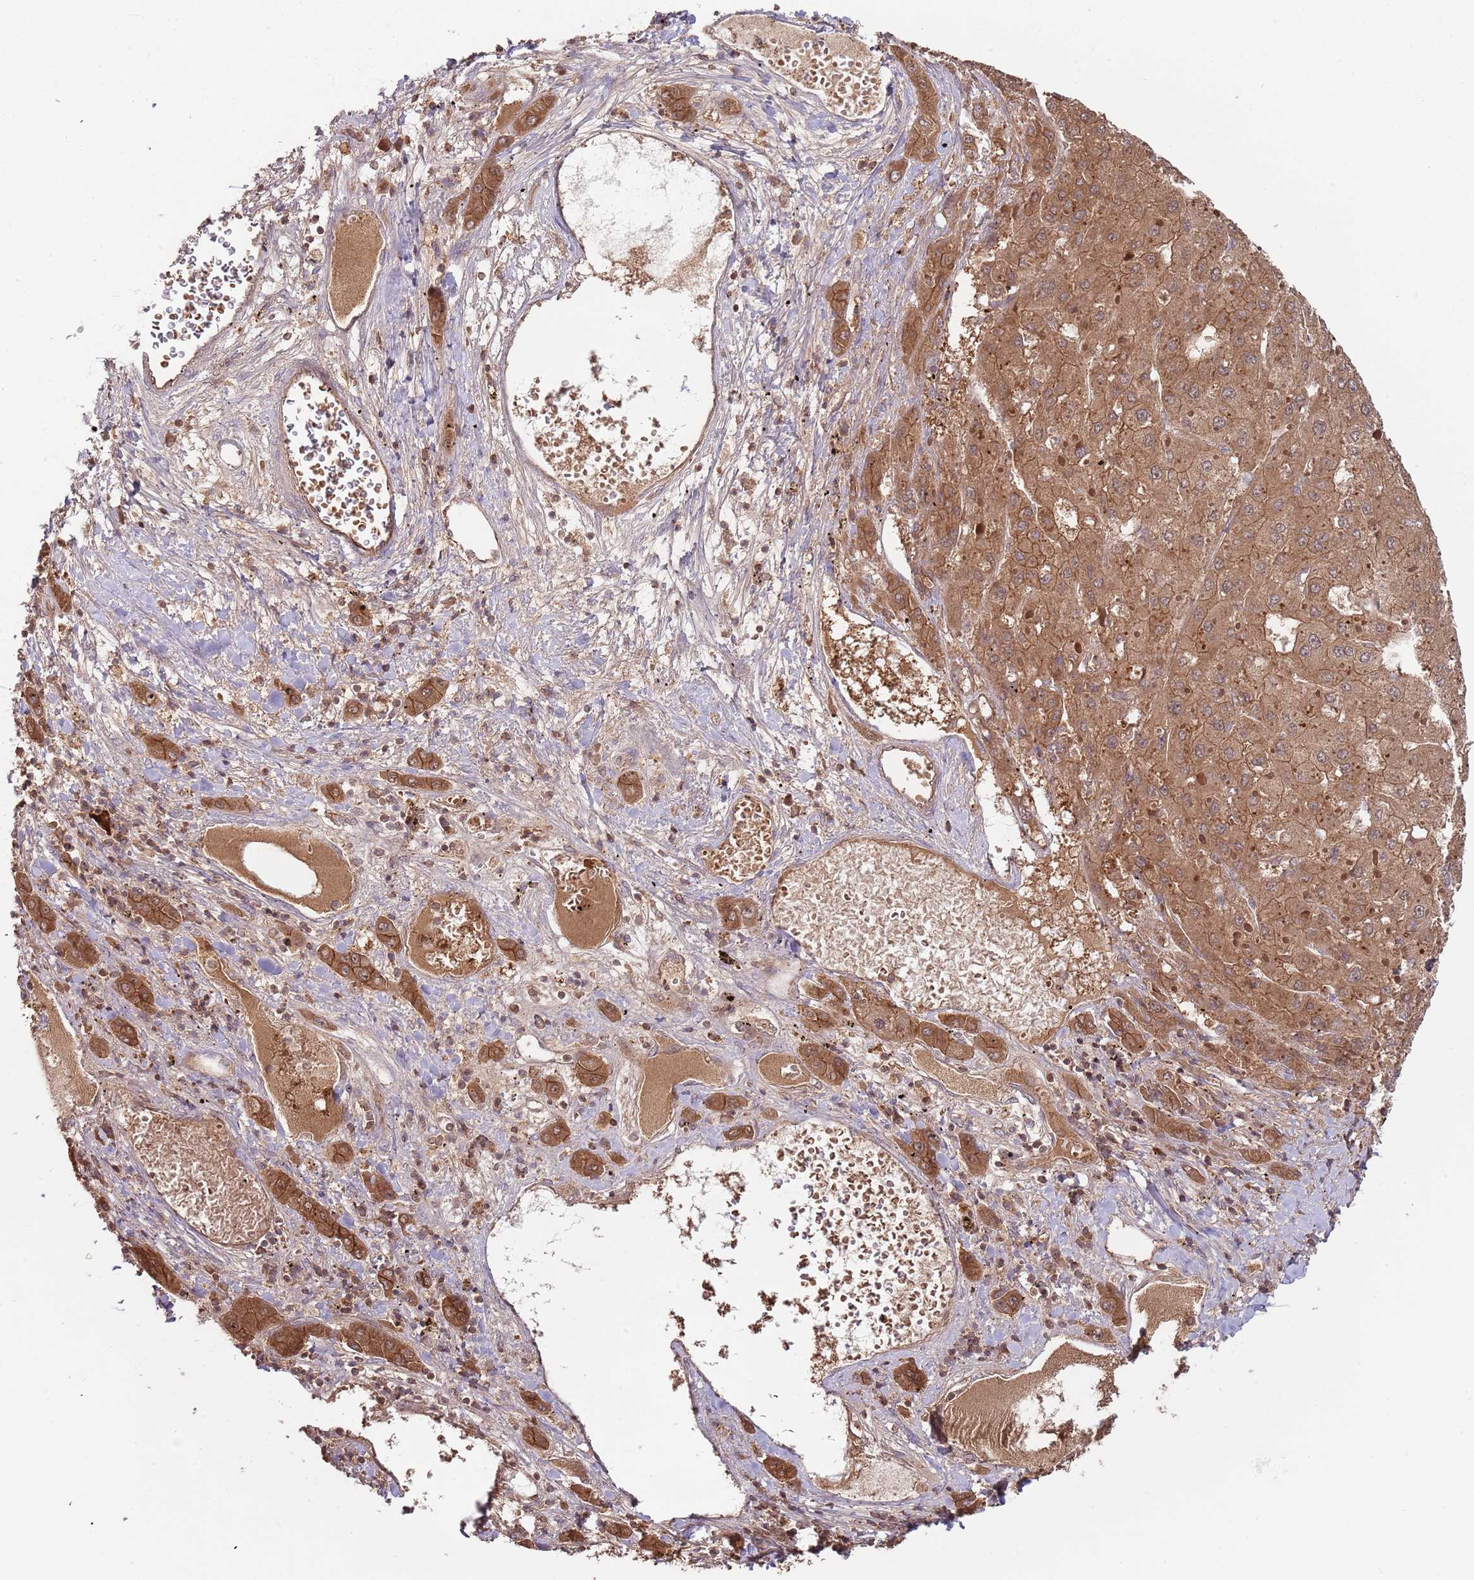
{"staining": {"intensity": "moderate", "quantity": ">75%", "location": "cytoplasmic/membranous"}, "tissue": "liver cancer", "cell_type": "Tumor cells", "image_type": "cancer", "snomed": [{"axis": "morphology", "description": "Carcinoma, Hepatocellular, NOS"}, {"axis": "topography", "description": "Liver"}], "caption": "A medium amount of moderate cytoplasmic/membranous staining is identified in approximately >75% of tumor cells in hepatocellular carcinoma (liver) tissue. The protein of interest is stained brown, and the nuclei are stained in blue (DAB (3,3'-diaminobenzidine) IHC with brightfield microscopy, high magnification).", "gene": "GSDMD", "patient": {"sex": "female", "age": 73}}